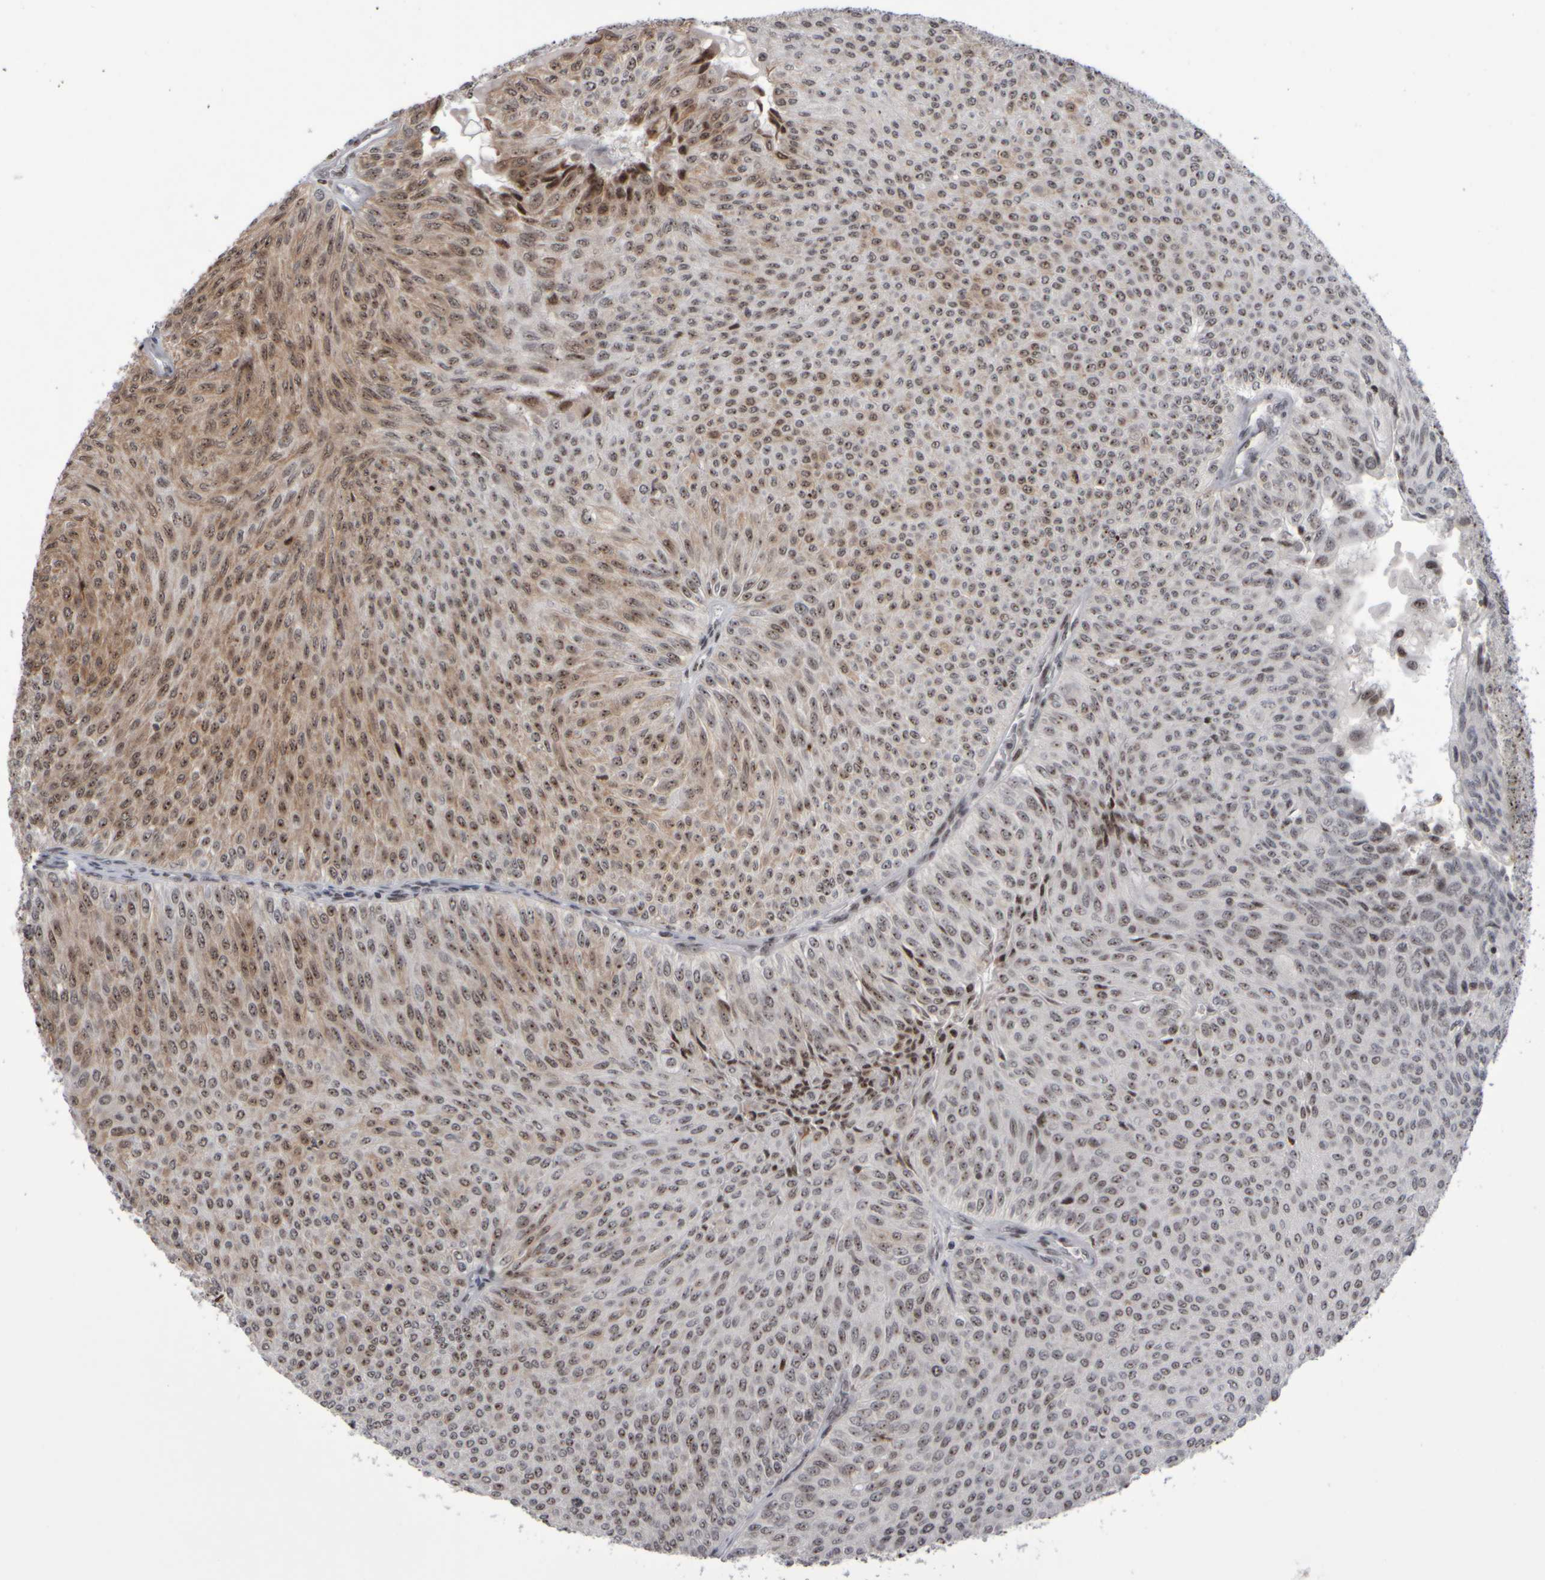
{"staining": {"intensity": "moderate", "quantity": ">75%", "location": "cytoplasmic/membranous,nuclear"}, "tissue": "urothelial cancer", "cell_type": "Tumor cells", "image_type": "cancer", "snomed": [{"axis": "morphology", "description": "Urothelial carcinoma, Low grade"}, {"axis": "topography", "description": "Urinary bladder"}], "caption": "Immunohistochemistry (IHC) histopathology image of neoplastic tissue: low-grade urothelial carcinoma stained using immunohistochemistry shows medium levels of moderate protein expression localized specifically in the cytoplasmic/membranous and nuclear of tumor cells, appearing as a cytoplasmic/membranous and nuclear brown color.", "gene": "SURF6", "patient": {"sex": "male", "age": 78}}